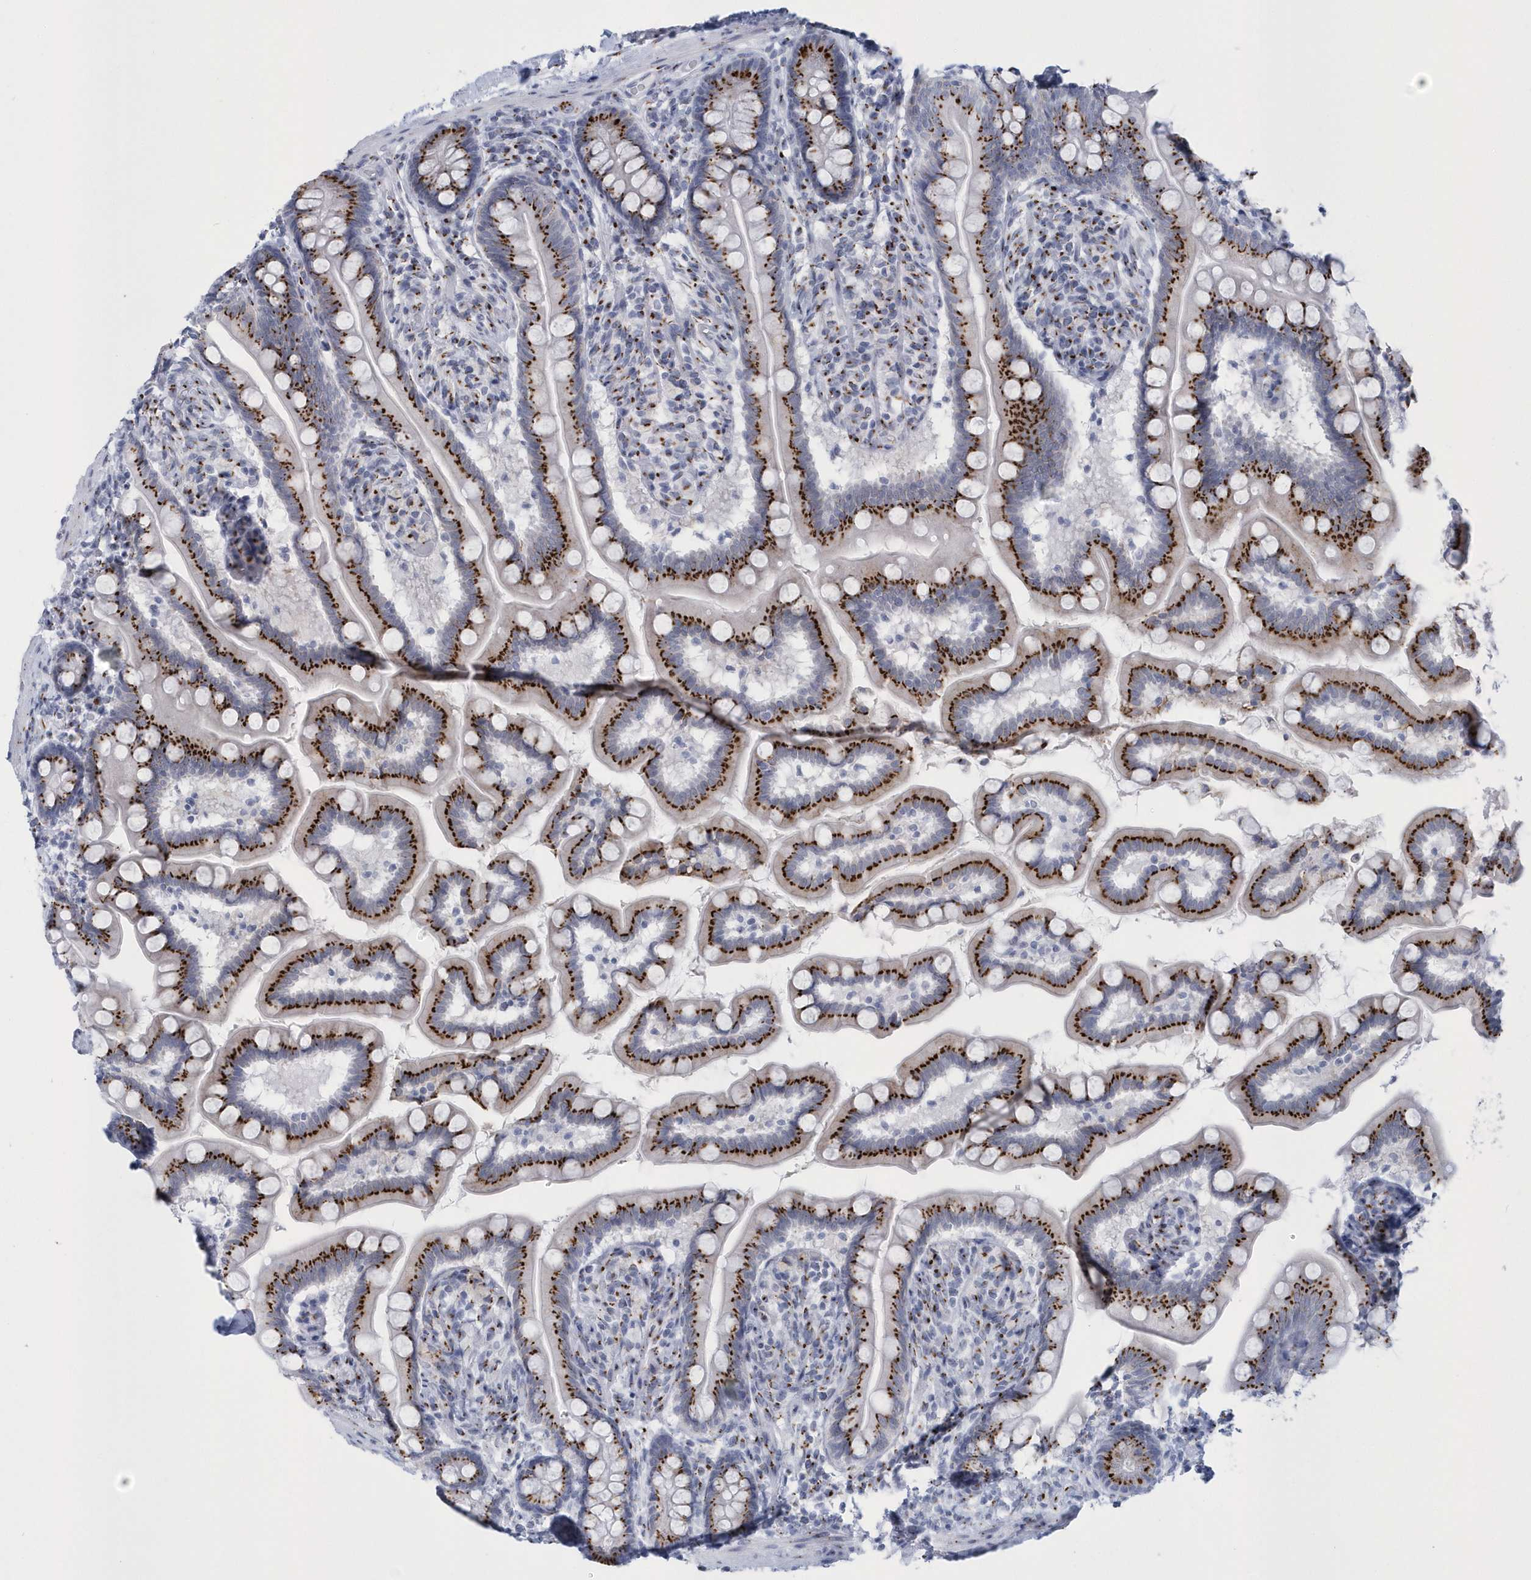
{"staining": {"intensity": "strong", "quantity": ">75%", "location": "cytoplasmic/membranous"}, "tissue": "small intestine", "cell_type": "Glandular cells", "image_type": "normal", "snomed": [{"axis": "morphology", "description": "Normal tissue, NOS"}, {"axis": "topography", "description": "Small intestine"}], "caption": "Approximately >75% of glandular cells in unremarkable human small intestine show strong cytoplasmic/membranous protein expression as visualized by brown immunohistochemical staining.", "gene": "SLX9", "patient": {"sex": "female", "age": 64}}